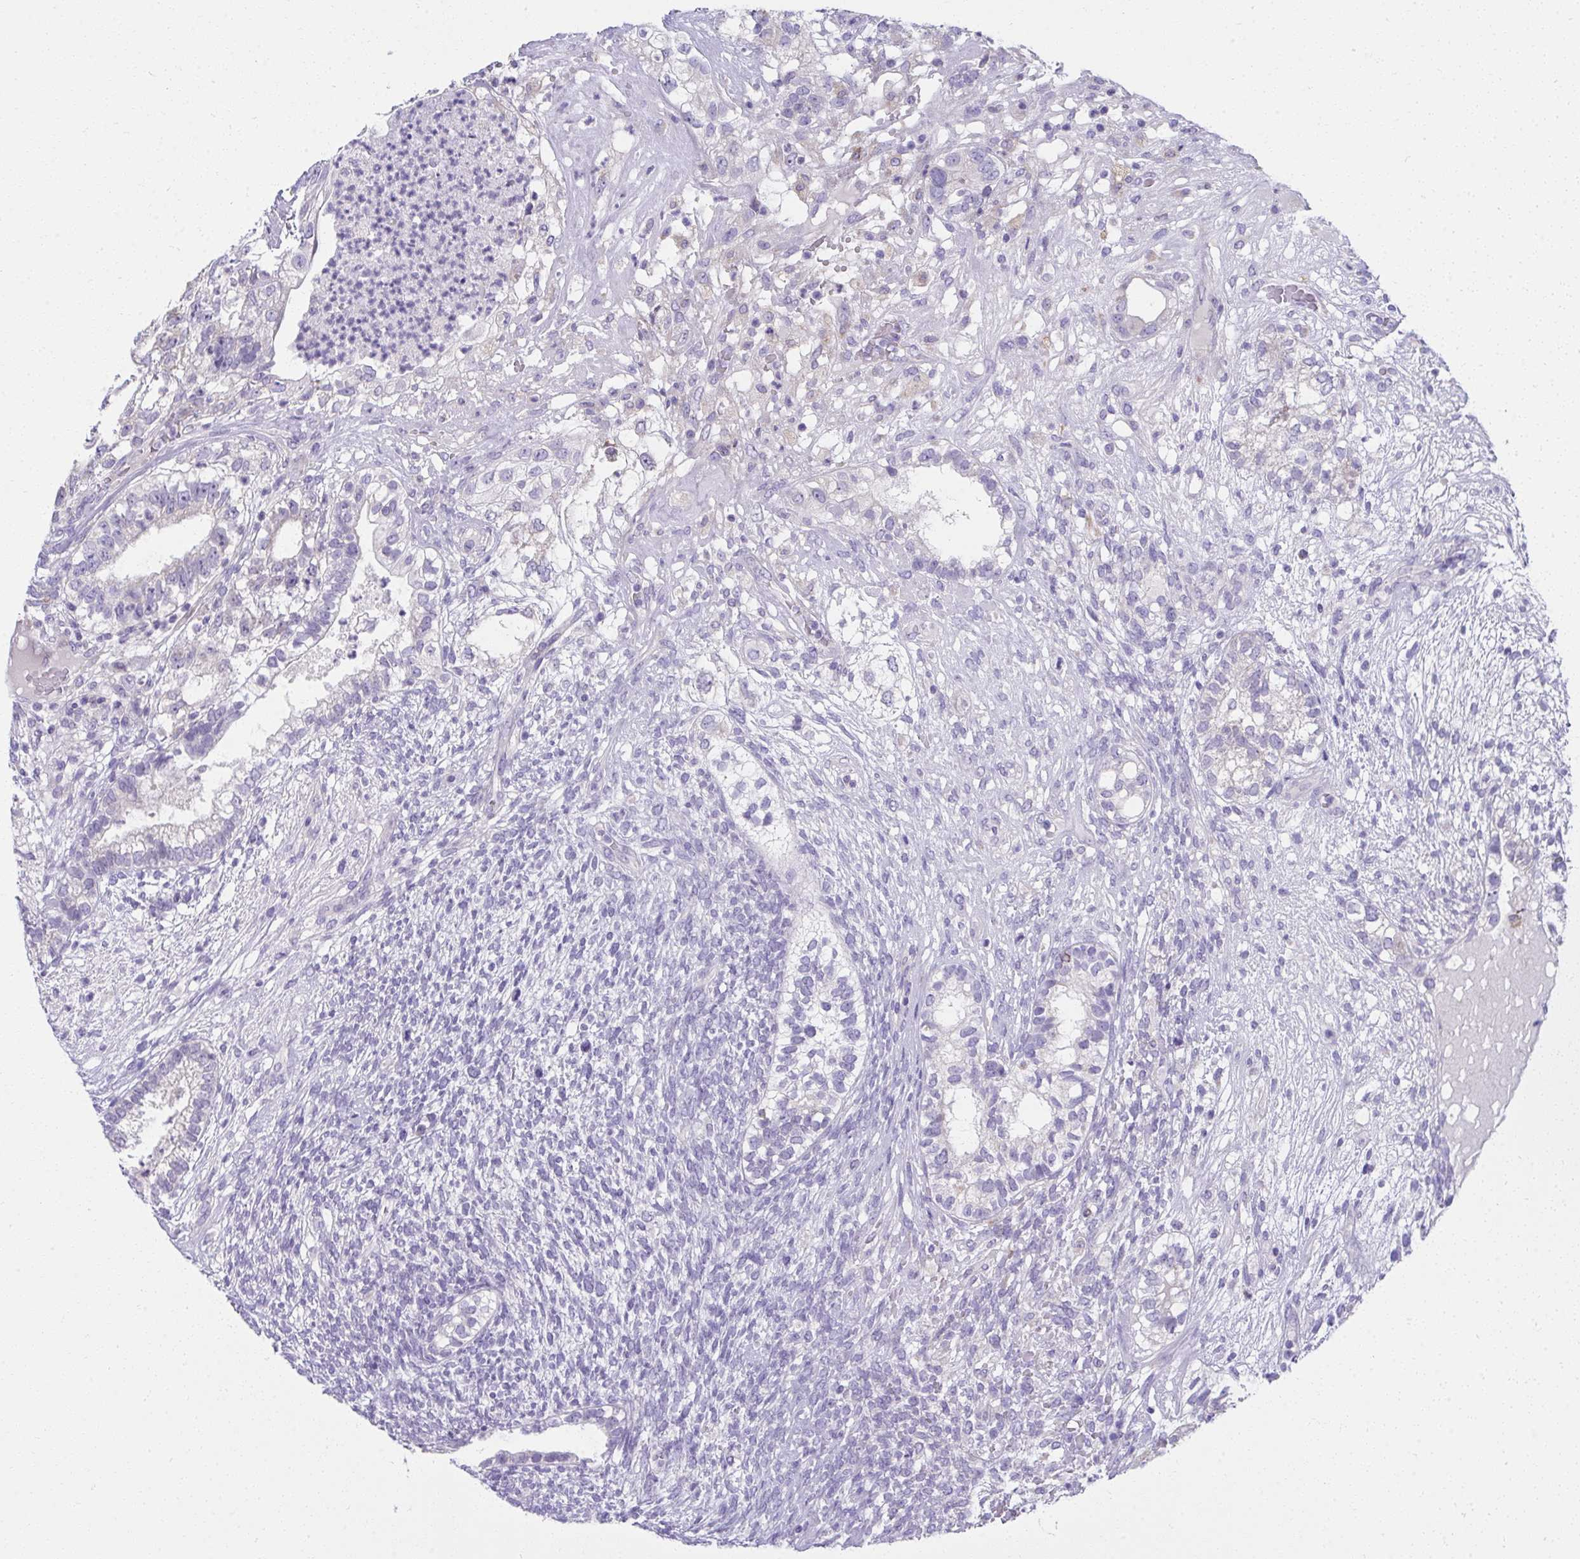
{"staining": {"intensity": "negative", "quantity": "none", "location": "none"}, "tissue": "testis cancer", "cell_type": "Tumor cells", "image_type": "cancer", "snomed": [{"axis": "morphology", "description": "Seminoma, NOS"}, {"axis": "morphology", "description": "Carcinoma, Embryonal, NOS"}, {"axis": "topography", "description": "Testis"}], "caption": "This histopathology image is of embryonal carcinoma (testis) stained with IHC to label a protein in brown with the nuclei are counter-stained blue. There is no staining in tumor cells.", "gene": "FASLG", "patient": {"sex": "male", "age": 41}}